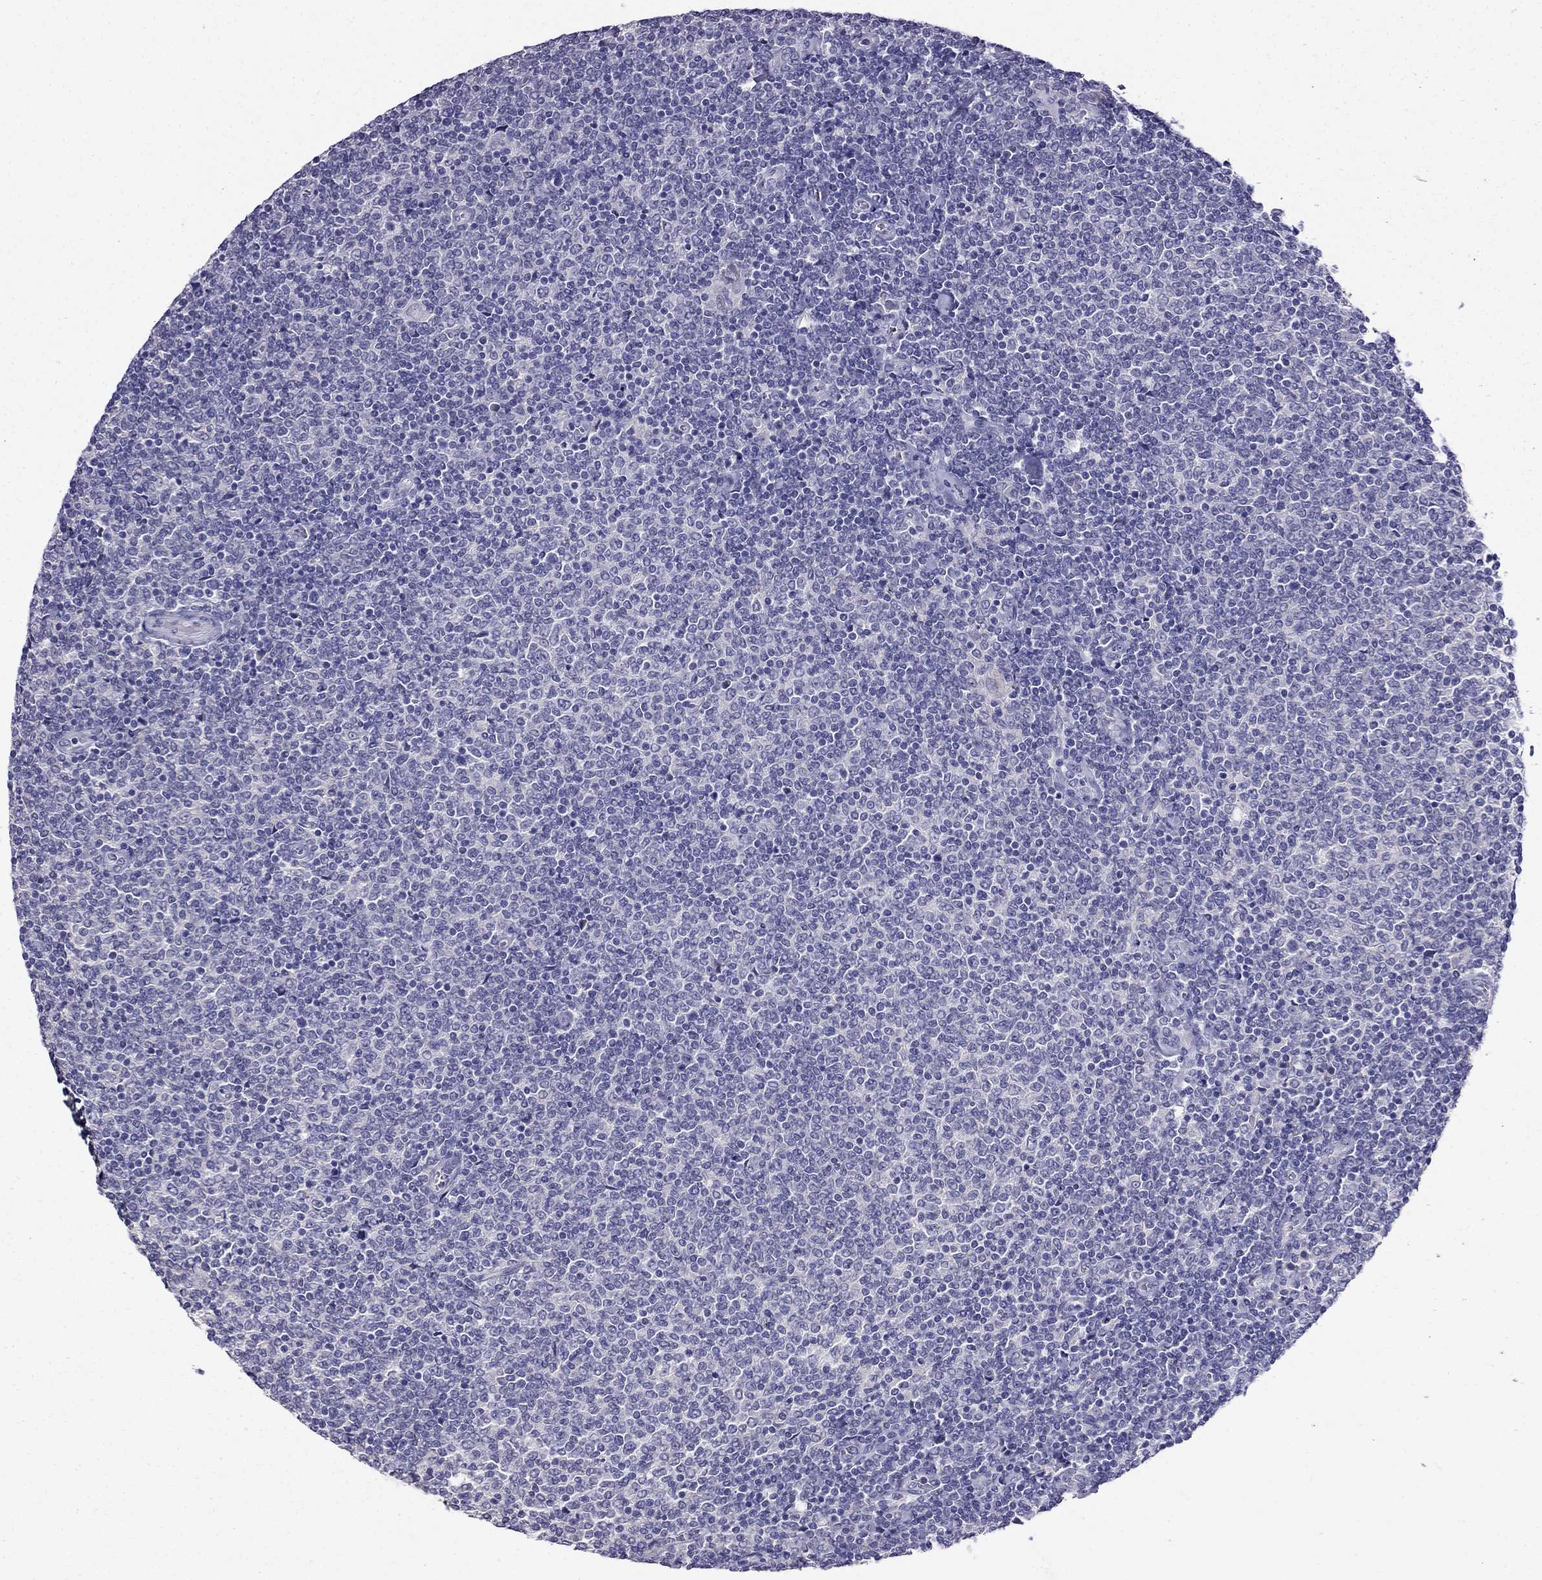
{"staining": {"intensity": "negative", "quantity": "none", "location": "none"}, "tissue": "lymphoma", "cell_type": "Tumor cells", "image_type": "cancer", "snomed": [{"axis": "morphology", "description": "Malignant lymphoma, non-Hodgkin's type, Low grade"}, {"axis": "topography", "description": "Lymph node"}], "caption": "A histopathology image of human malignant lymphoma, non-Hodgkin's type (low-grade) is negative for staining in tumor cells.", "gene": "SCNN1D", "patient": {"sex": "male", "age": 52}}